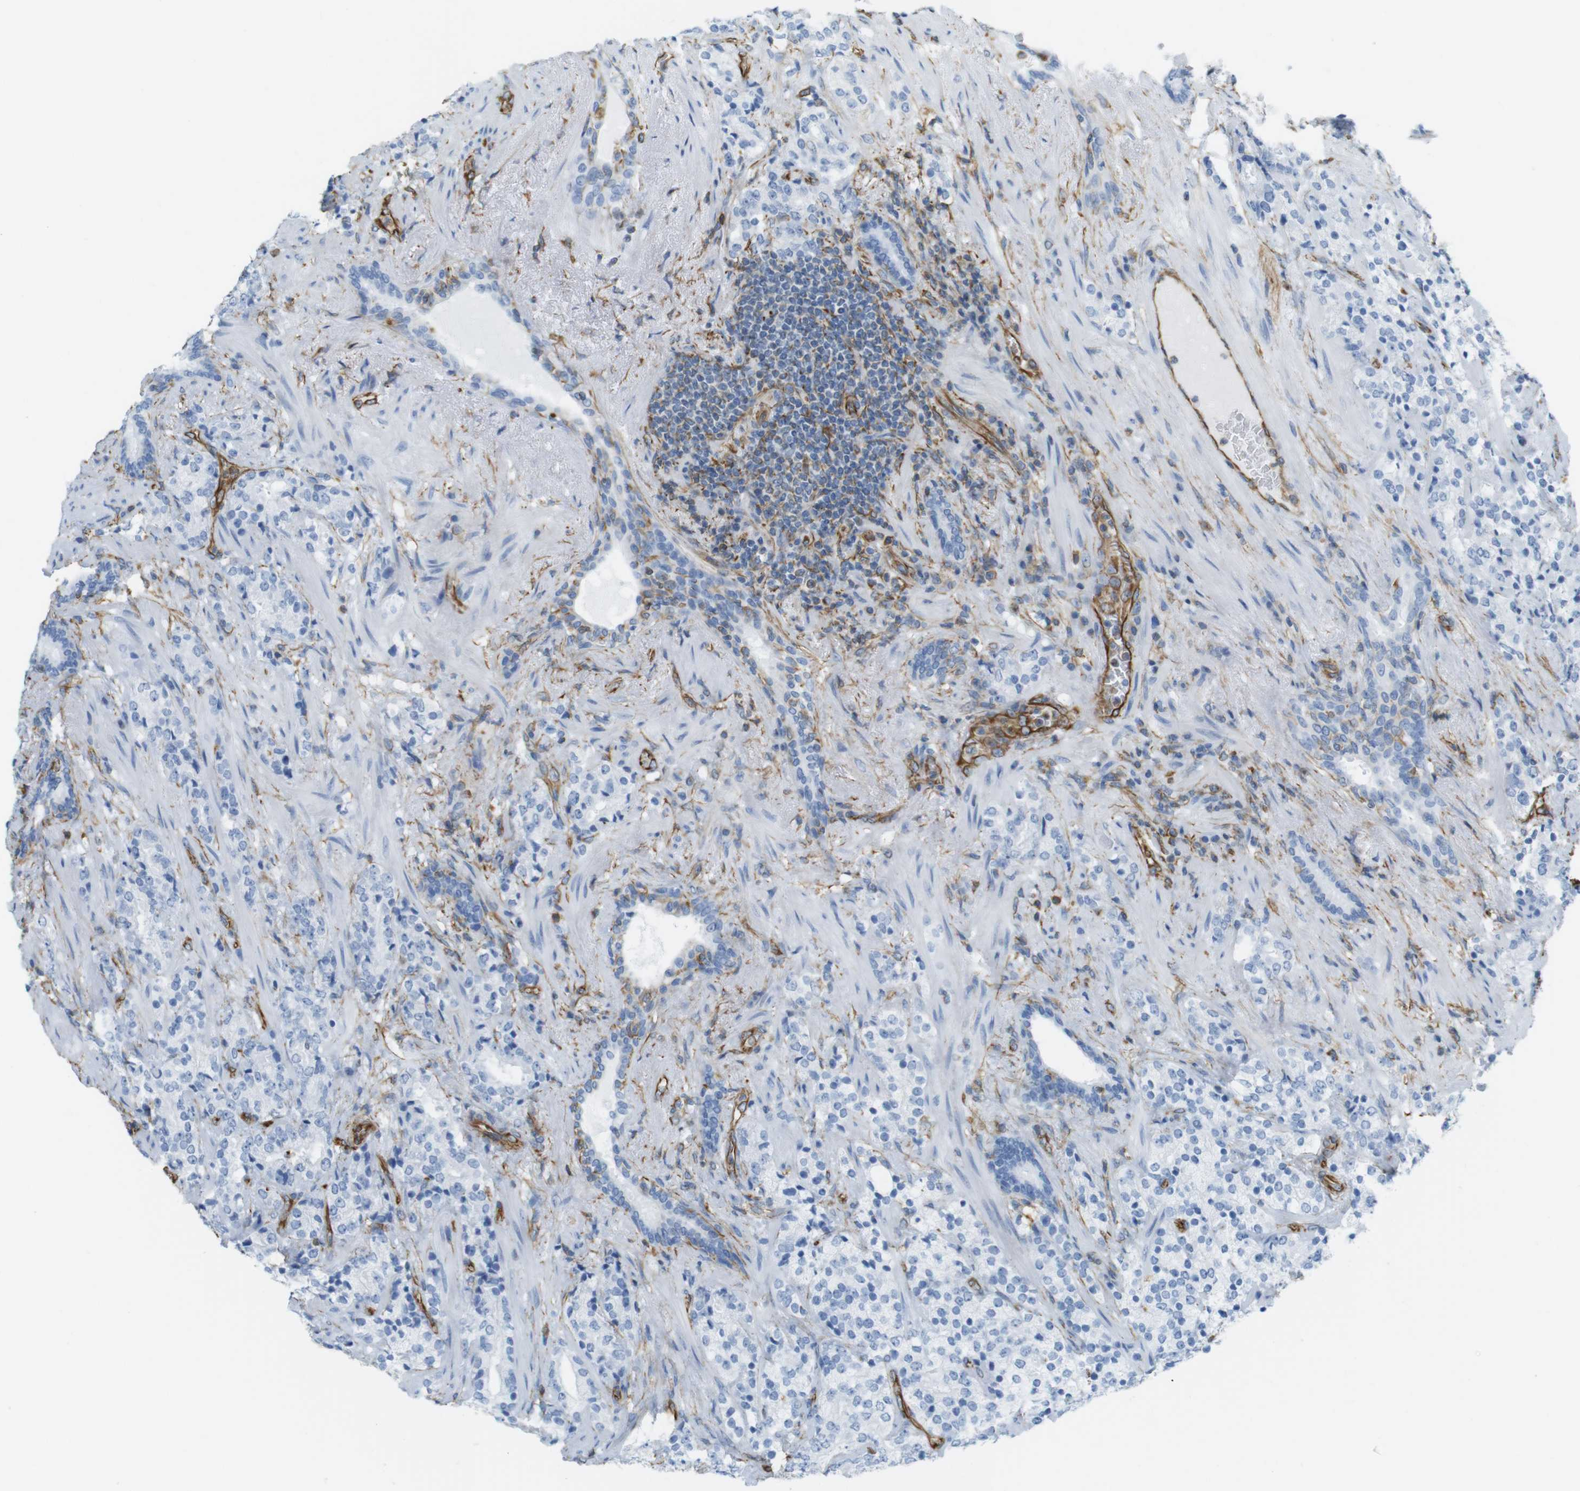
{"staining": {"intensity": "negative", "quantity": "none", "location": "none"}, "tissue": "prostate cancer", "cell_type": "Tumor cells", "image_type": "cancer", "snomed": [{"axis": "morphology", "description": "Adenocarcinoma, High grade"}, {"axis": "topography", "description": "Prostate"}], "caption": "Tumor cells show no significant staining in prostate cancer (high-grade adenocarcinoma).", "gene": "MS4A10", "patient": {"sex": "male", "age": 71}}